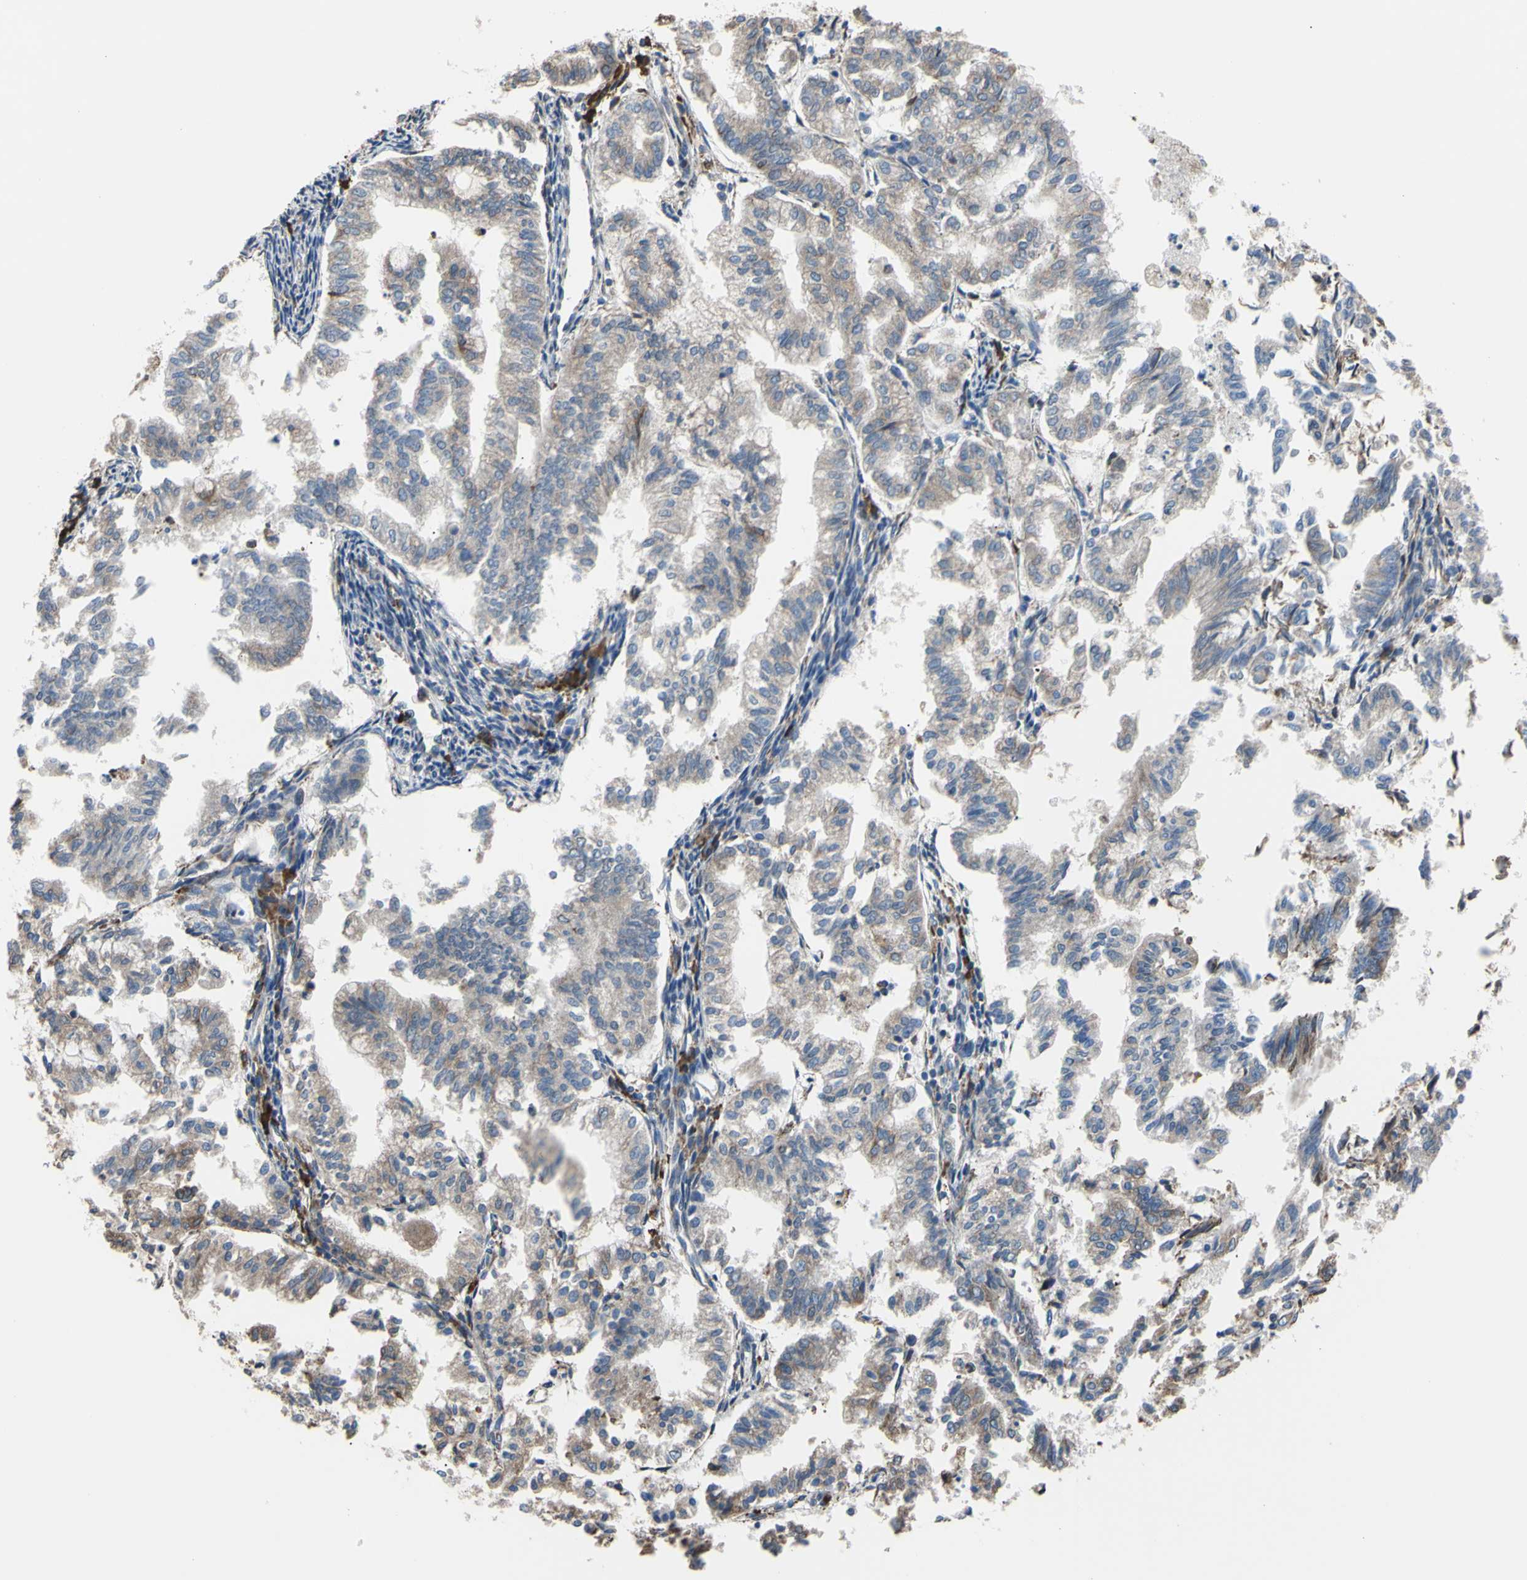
{"staining": {"intensity": "moderate", "quantity": ">75%", "location": "cytoplasmic/membranous"}, "tissue": "endometrial cancer", "cell_type": "Tumor cells", "image_type": "cancer", "snomed": [{"axis": "morphology", "description": "Necrosis, NOS"}, {"axis": "morphology", "description": "Adenocarcinoma, NOS"}, {"axis": "topography", "description": "Endometrium"}], "caption": "A brown stain highlights moderate cytoplasmic/membranous staining of a protein in endometrial cancer (adenocarcinoma) tumor cells.", "gene": "BMF", "patient": {"sex": "female", "age": 79}}